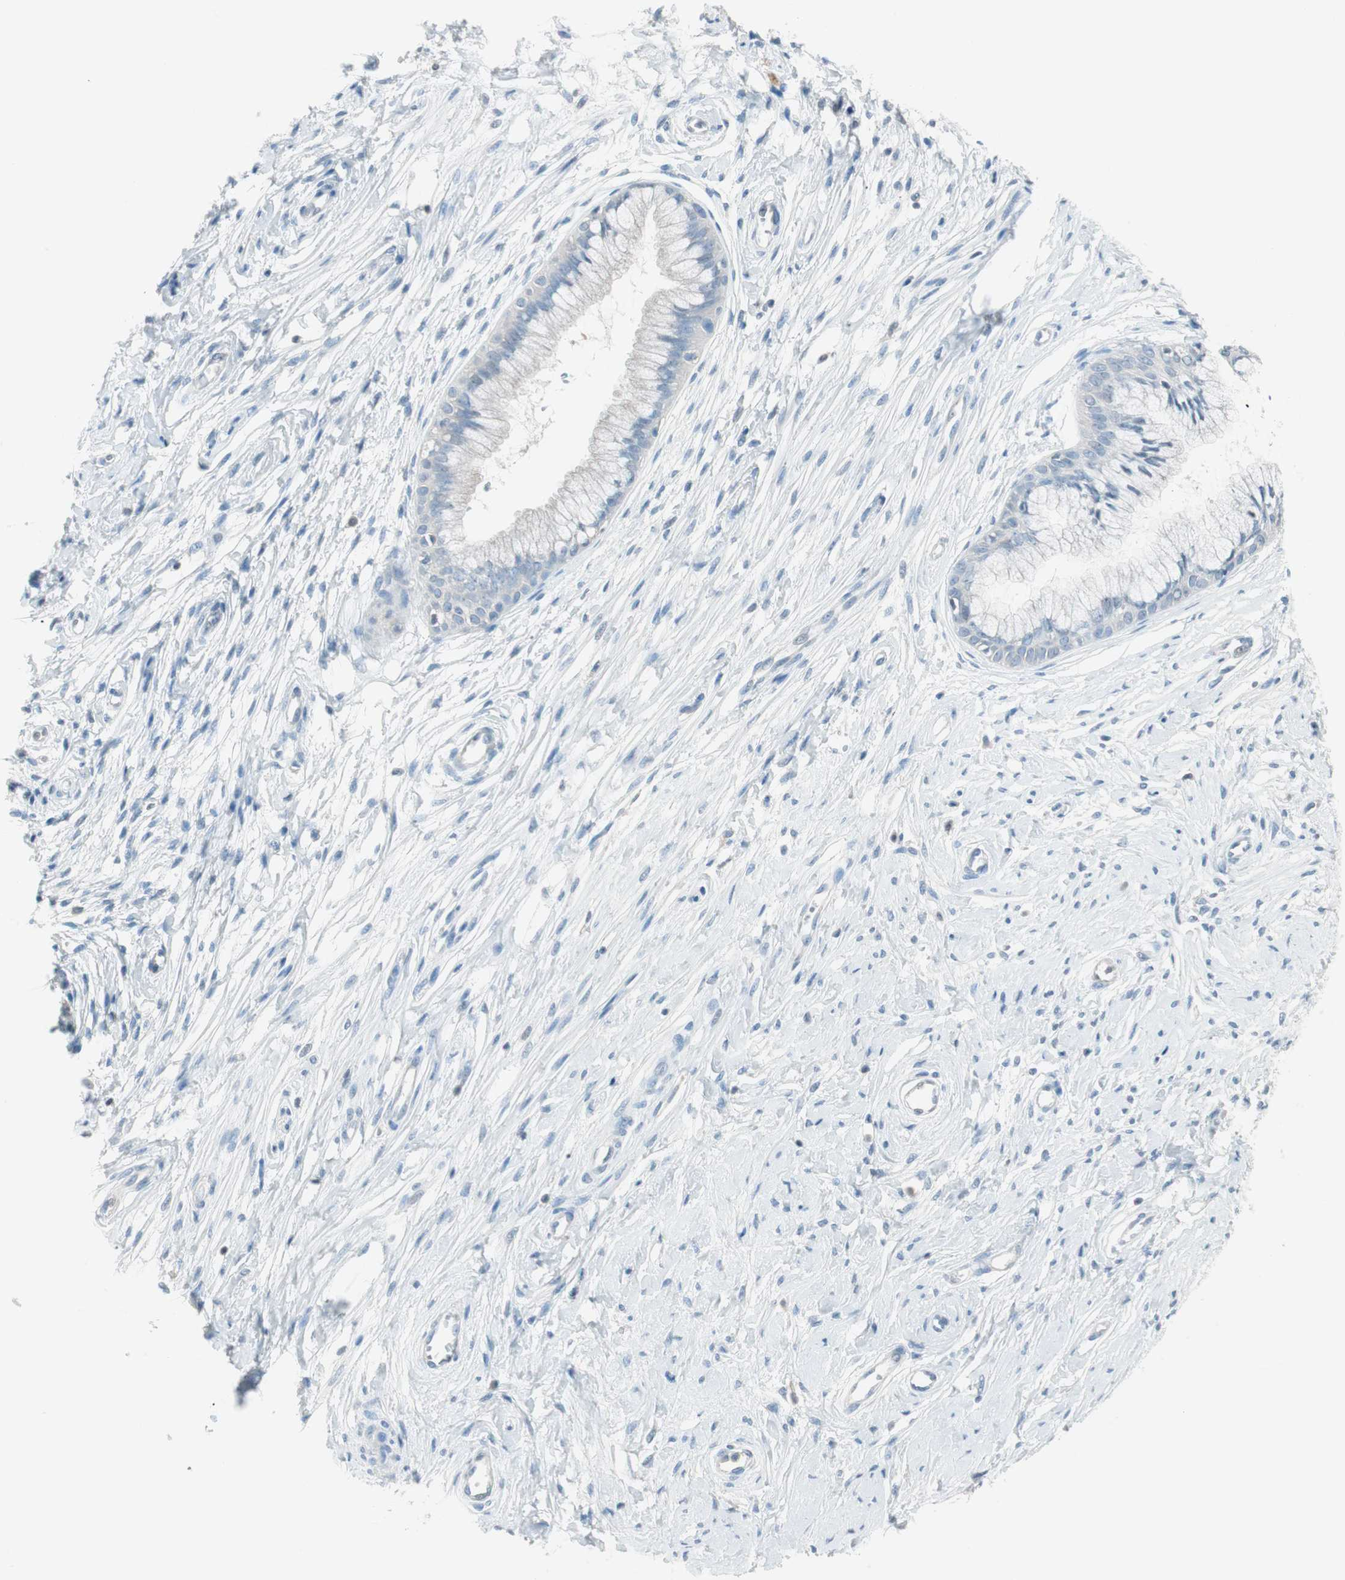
{"staining": {"intensity": "negative", "quantity": "none", "location": "none"}, "tissue": "cervix", "cell_type": "Glandular cells", "image_type": "normal", "snomed": [{"axis": "morphology", "description": "Normal tissue, NOS"}, {"axis": "topography", "description": "Cervix"}], "caption": "IHC image of benign cervix: human cervix stained with DAB (3,3'-diaminobenzidine) displays no significant protein positivity in glandular cells.", "gene": "ITLN2", "patient": {"sex": "female", "age": 39}}